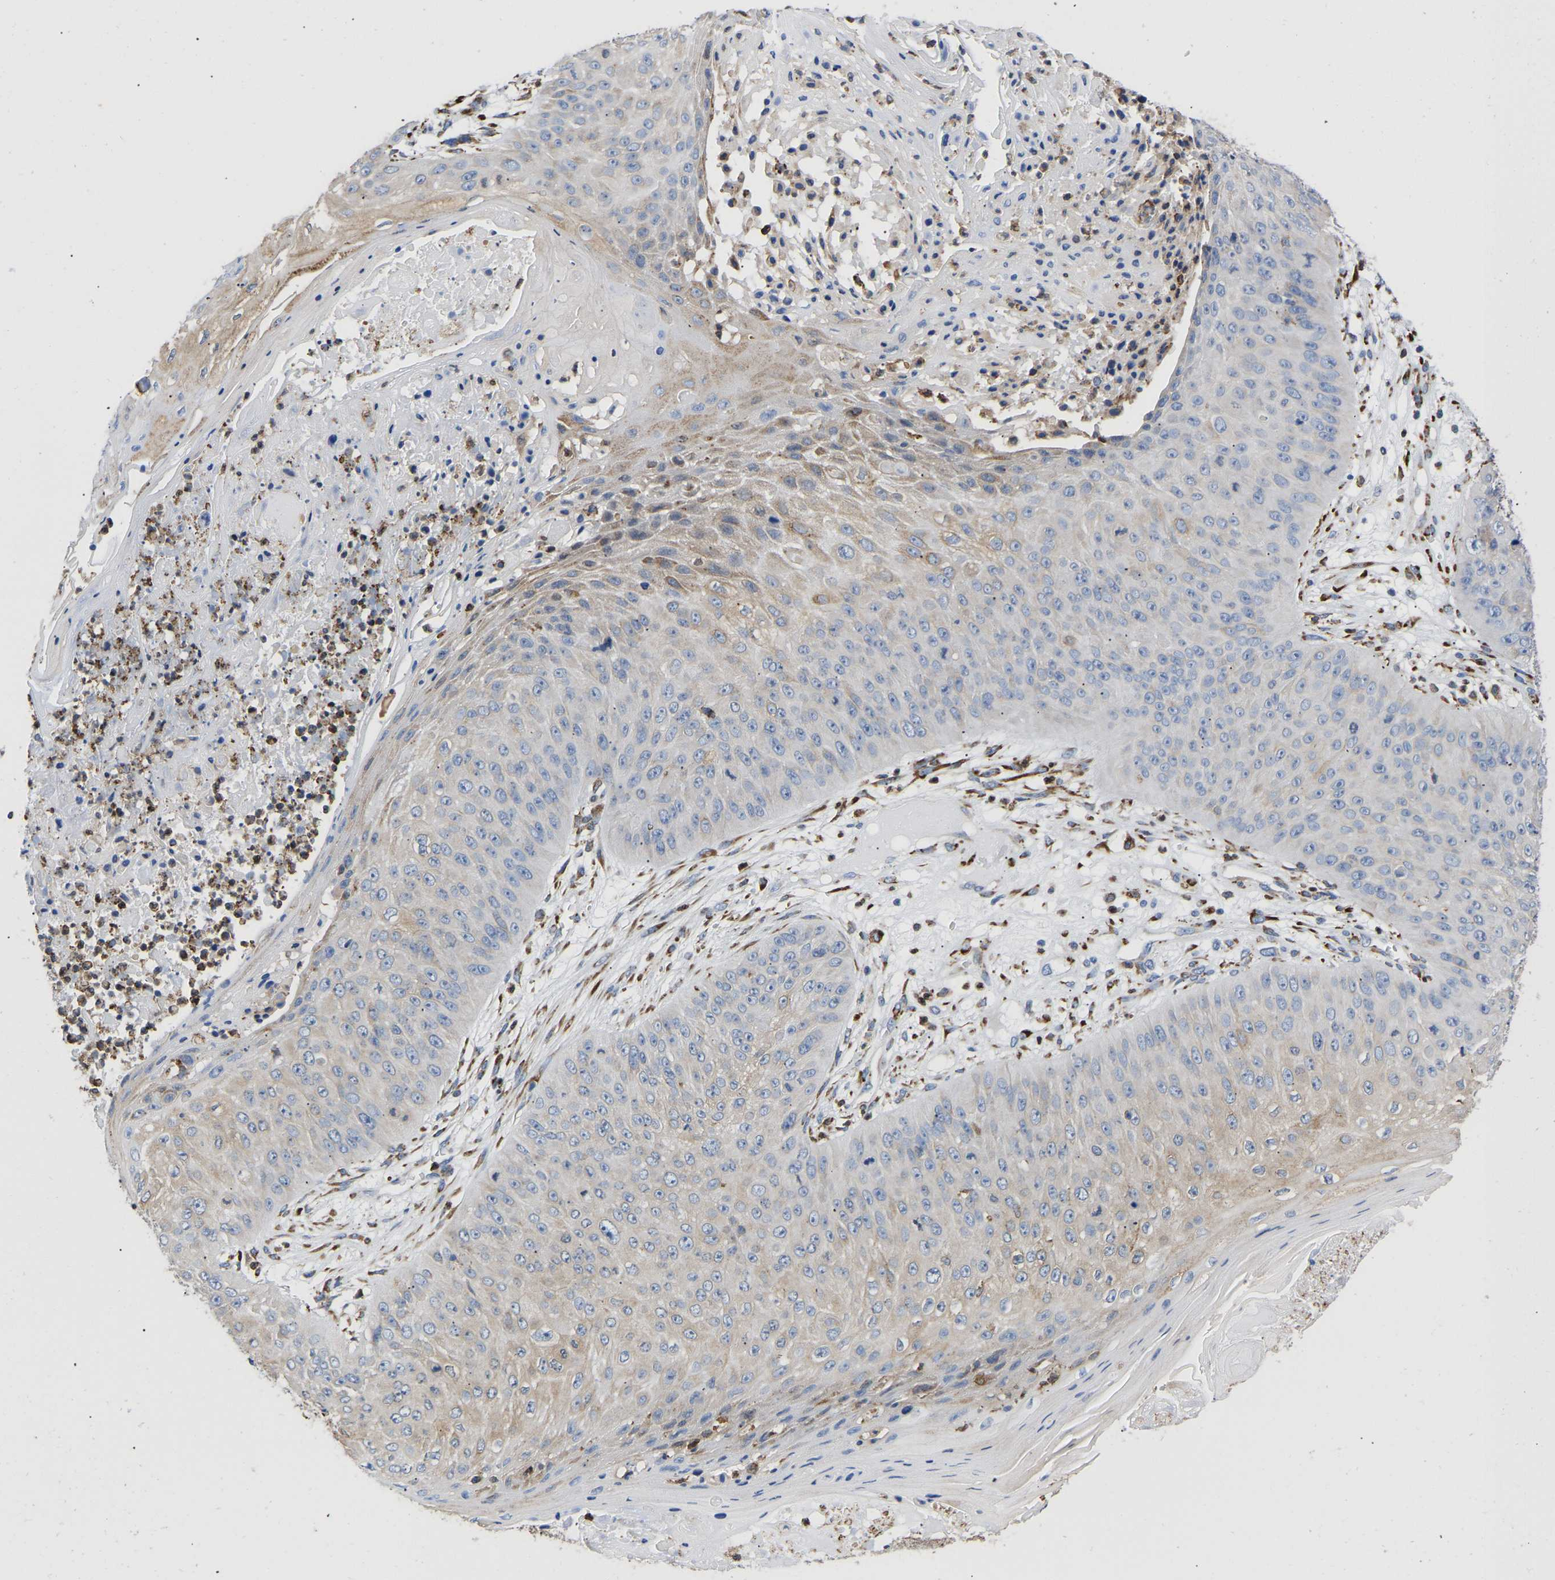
{"staining": {"intensity": "weak", "quantity": "25%-75%", "location": "cytoplasmic/membranous"}, "tissue": "skin cancer", "cell_type": "Tumor cells", "image_type": "cancer", "snomed": [{"axis": "morphology", "description": "Squamous cell carcinoma, NOS"}, {"axis": "topography", "description": "Skin"}], "caption": "High-magnification brightfield microscopy of skin squamous cell carcinoma stained with DAB (3,3'-diaminobenzidine) (brown) and counterstained with hematoxylin (blue). tumor cells exhibit weak cytoplasmic/membranous expression is identified in approximately25%-75% of cells. (DAB IHC with brightfield microscopy, high magnification).", "gene": "P4HB", "patient": {"sex": "female", "age": 80}}